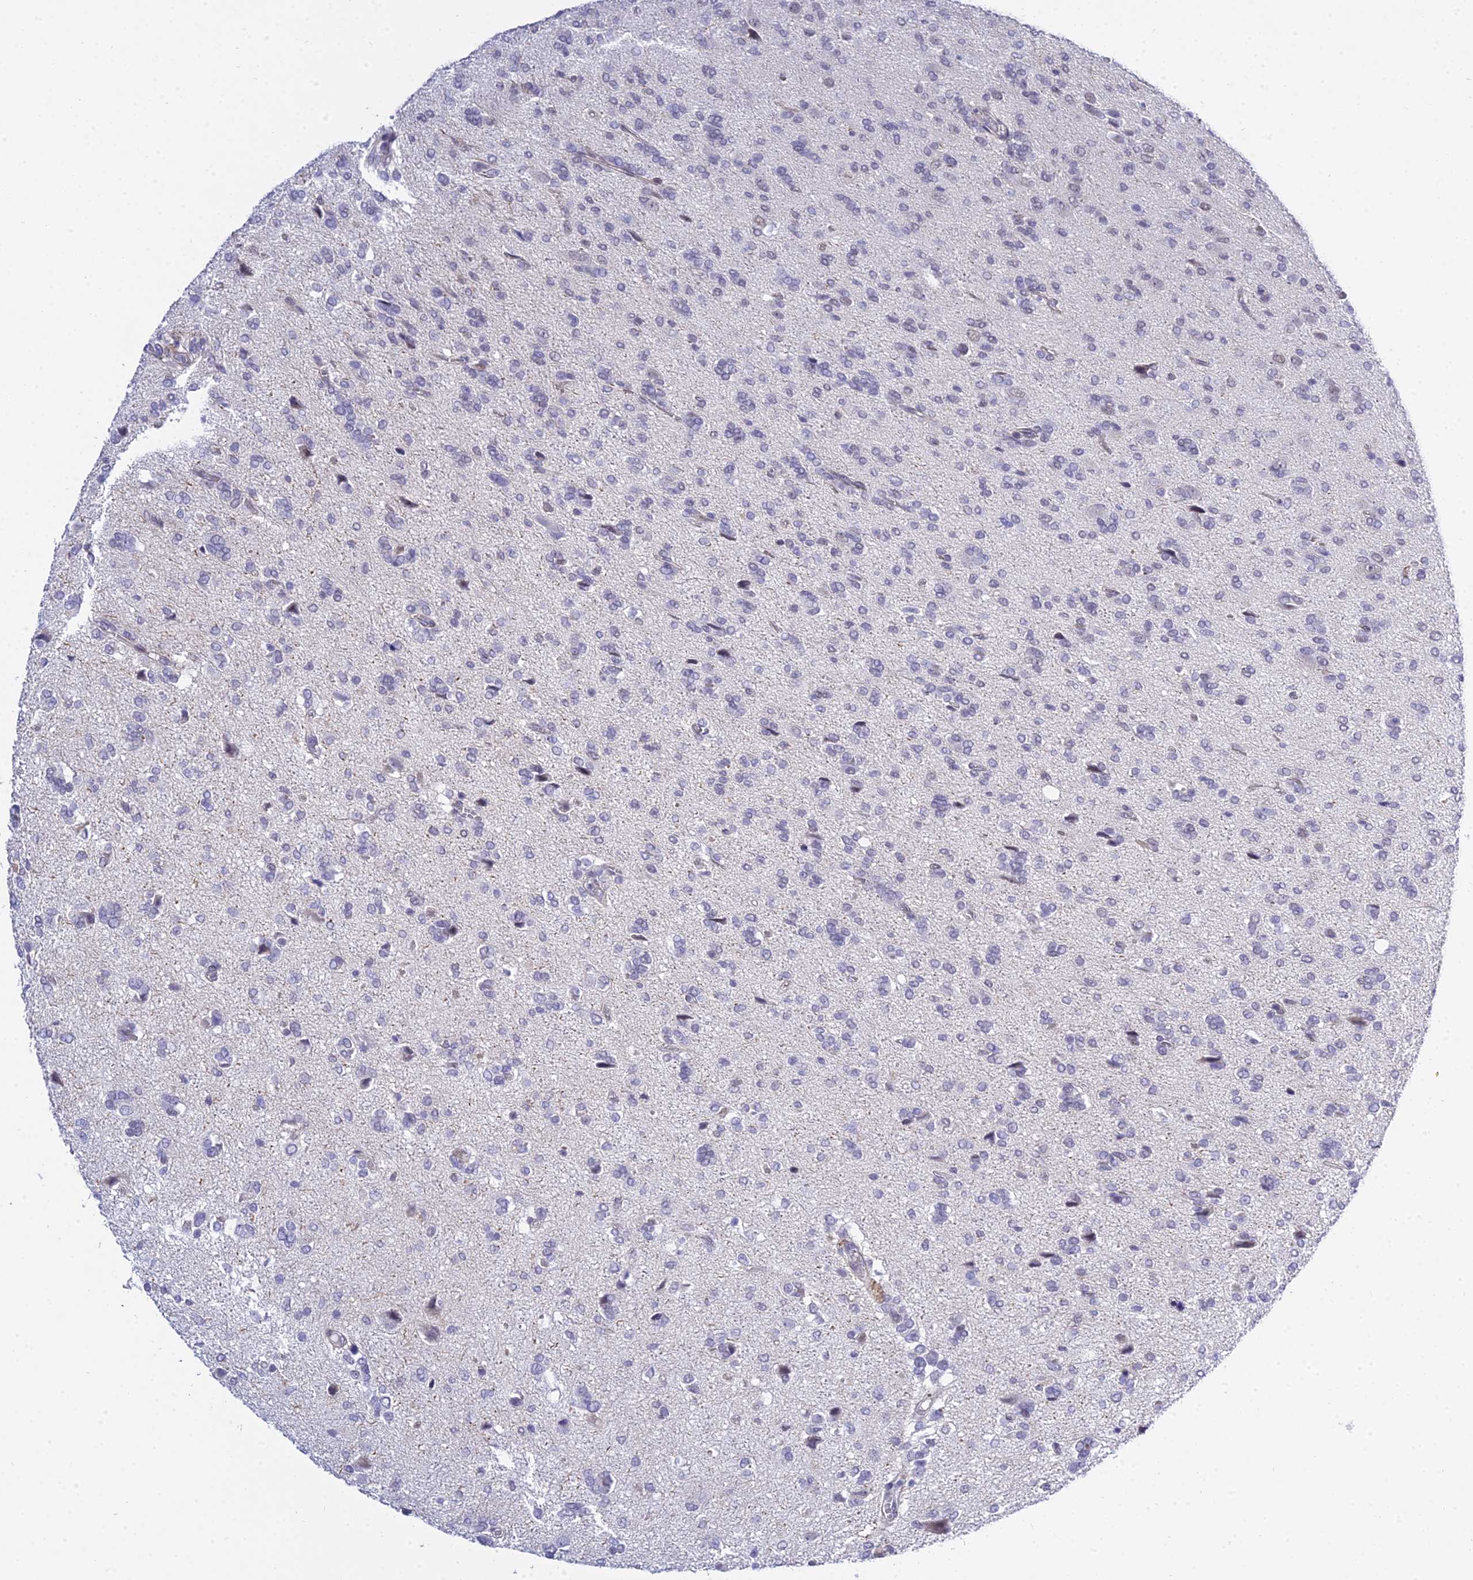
{"staining": {"intensity": "negative", "quantity": "none", "location": "none"}, "tissue": "glioma", "cell_type": "Tumor cells", "image_type": "cancer", "snomed": [{"axis": "morphology", "description": "Glioma, malignant, High grade"}, {"axis": "topography", "description": "Brain"}], "caption": "Immunohistochemical staining of human malignant glioma (high-grade) displays no significant expression in tumor cells. (Brightfield microscopy of DAB (3,3'-diaminobenzidine) immunohistochemistry at high magnification).", "gene": "ZNF628", "patient": {"sex": "female", "age": 59}}